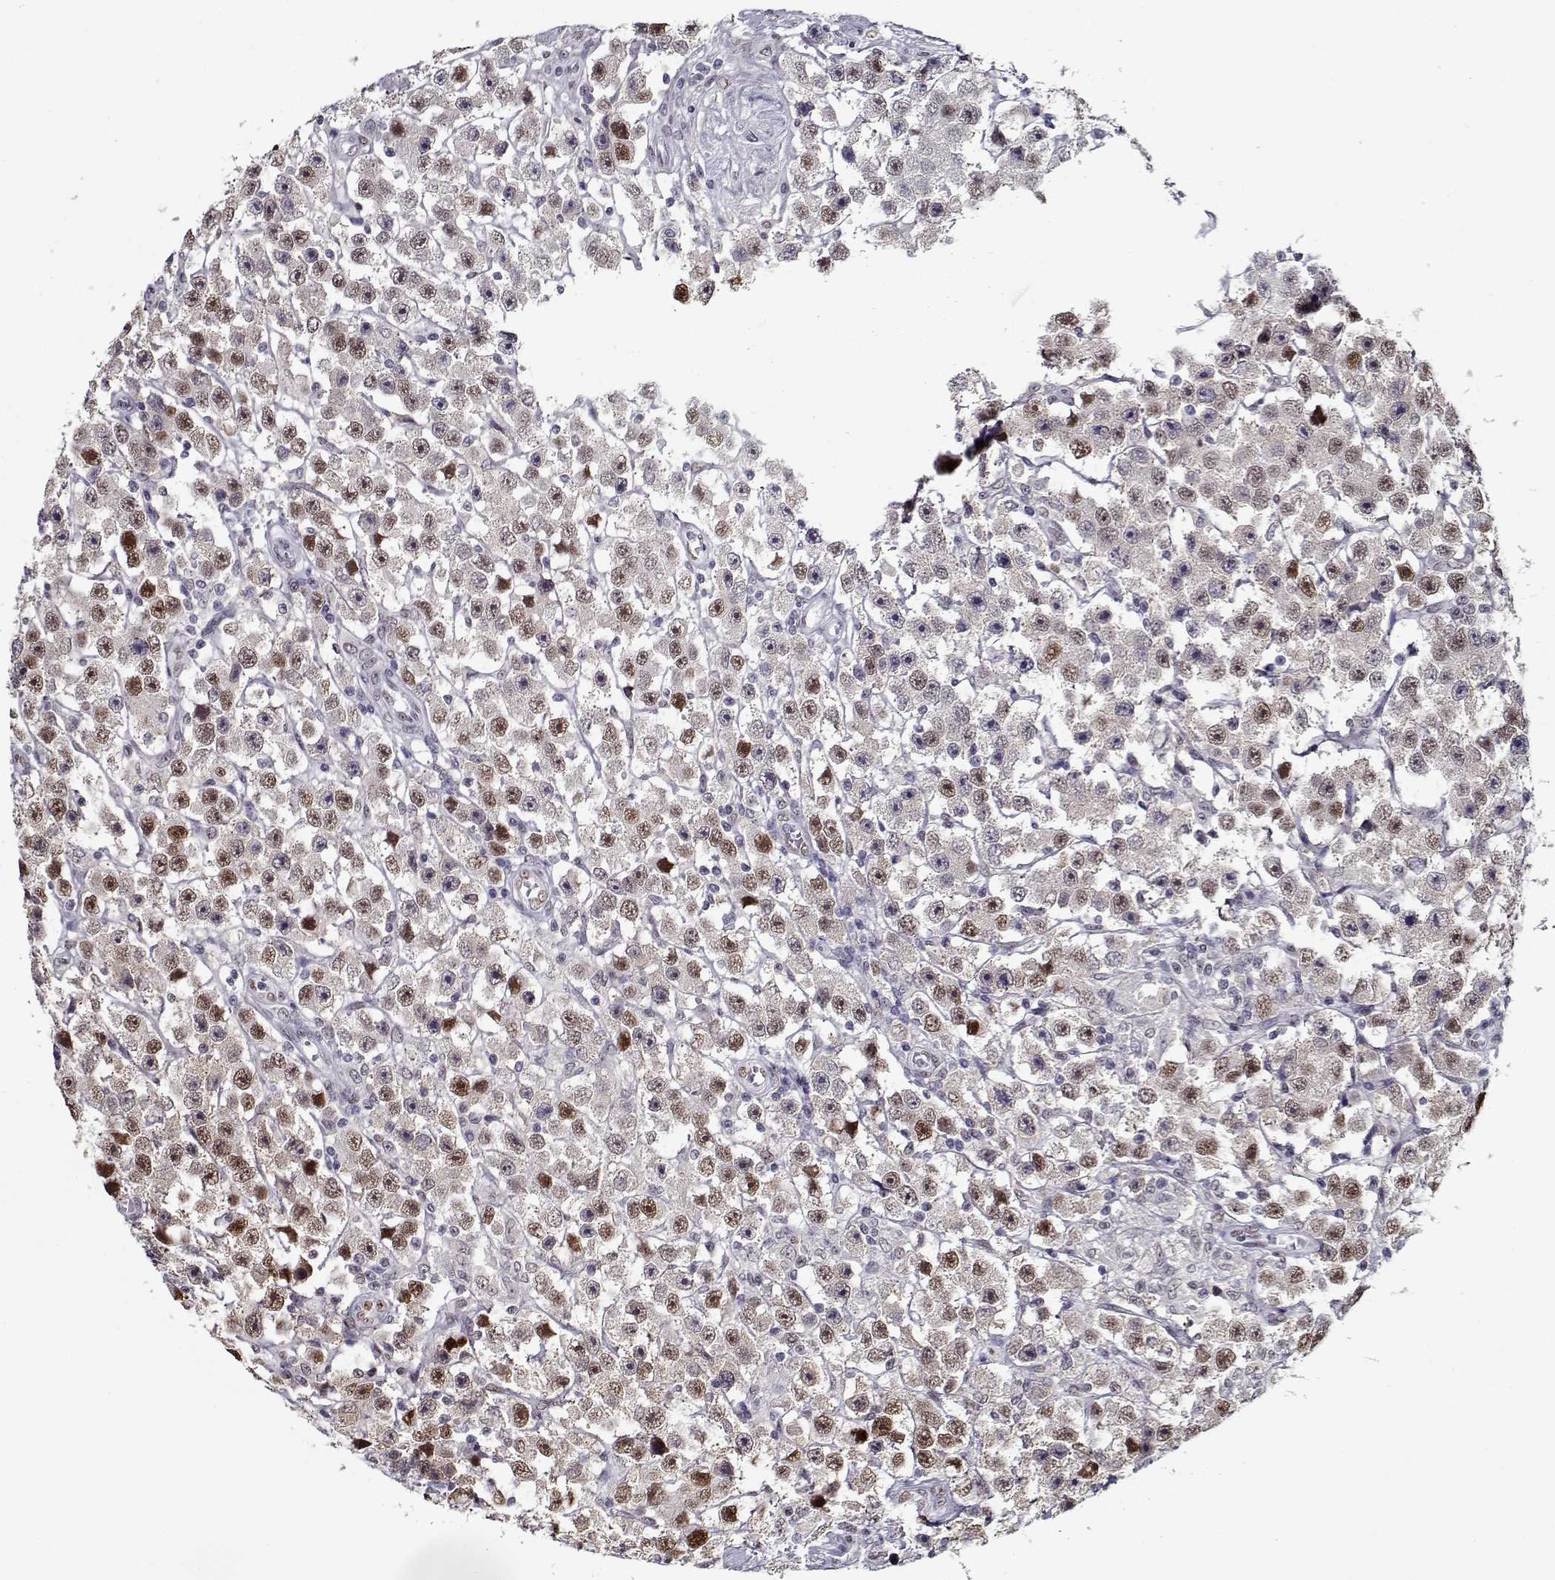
{"staining": {"intensity": "moderate", "quantity": ">75%", "location": "nuclear"}, "tissue": "testis cancer", "cell_type": "Tumor cells", "image_type": "cancer", "snomed": [{"axis": "morphology", "description": "Seminoma, NOS"}, {"axis": "topography", "description": "Testis"}], "caption": "Seminoma (testis) tissue displays moderate nuclear positivity in approximately >75% of tumor cells Nuclei are stained in blue.", "gene": "PRMT8", "patient": {"sex": "male", "age": 45}}